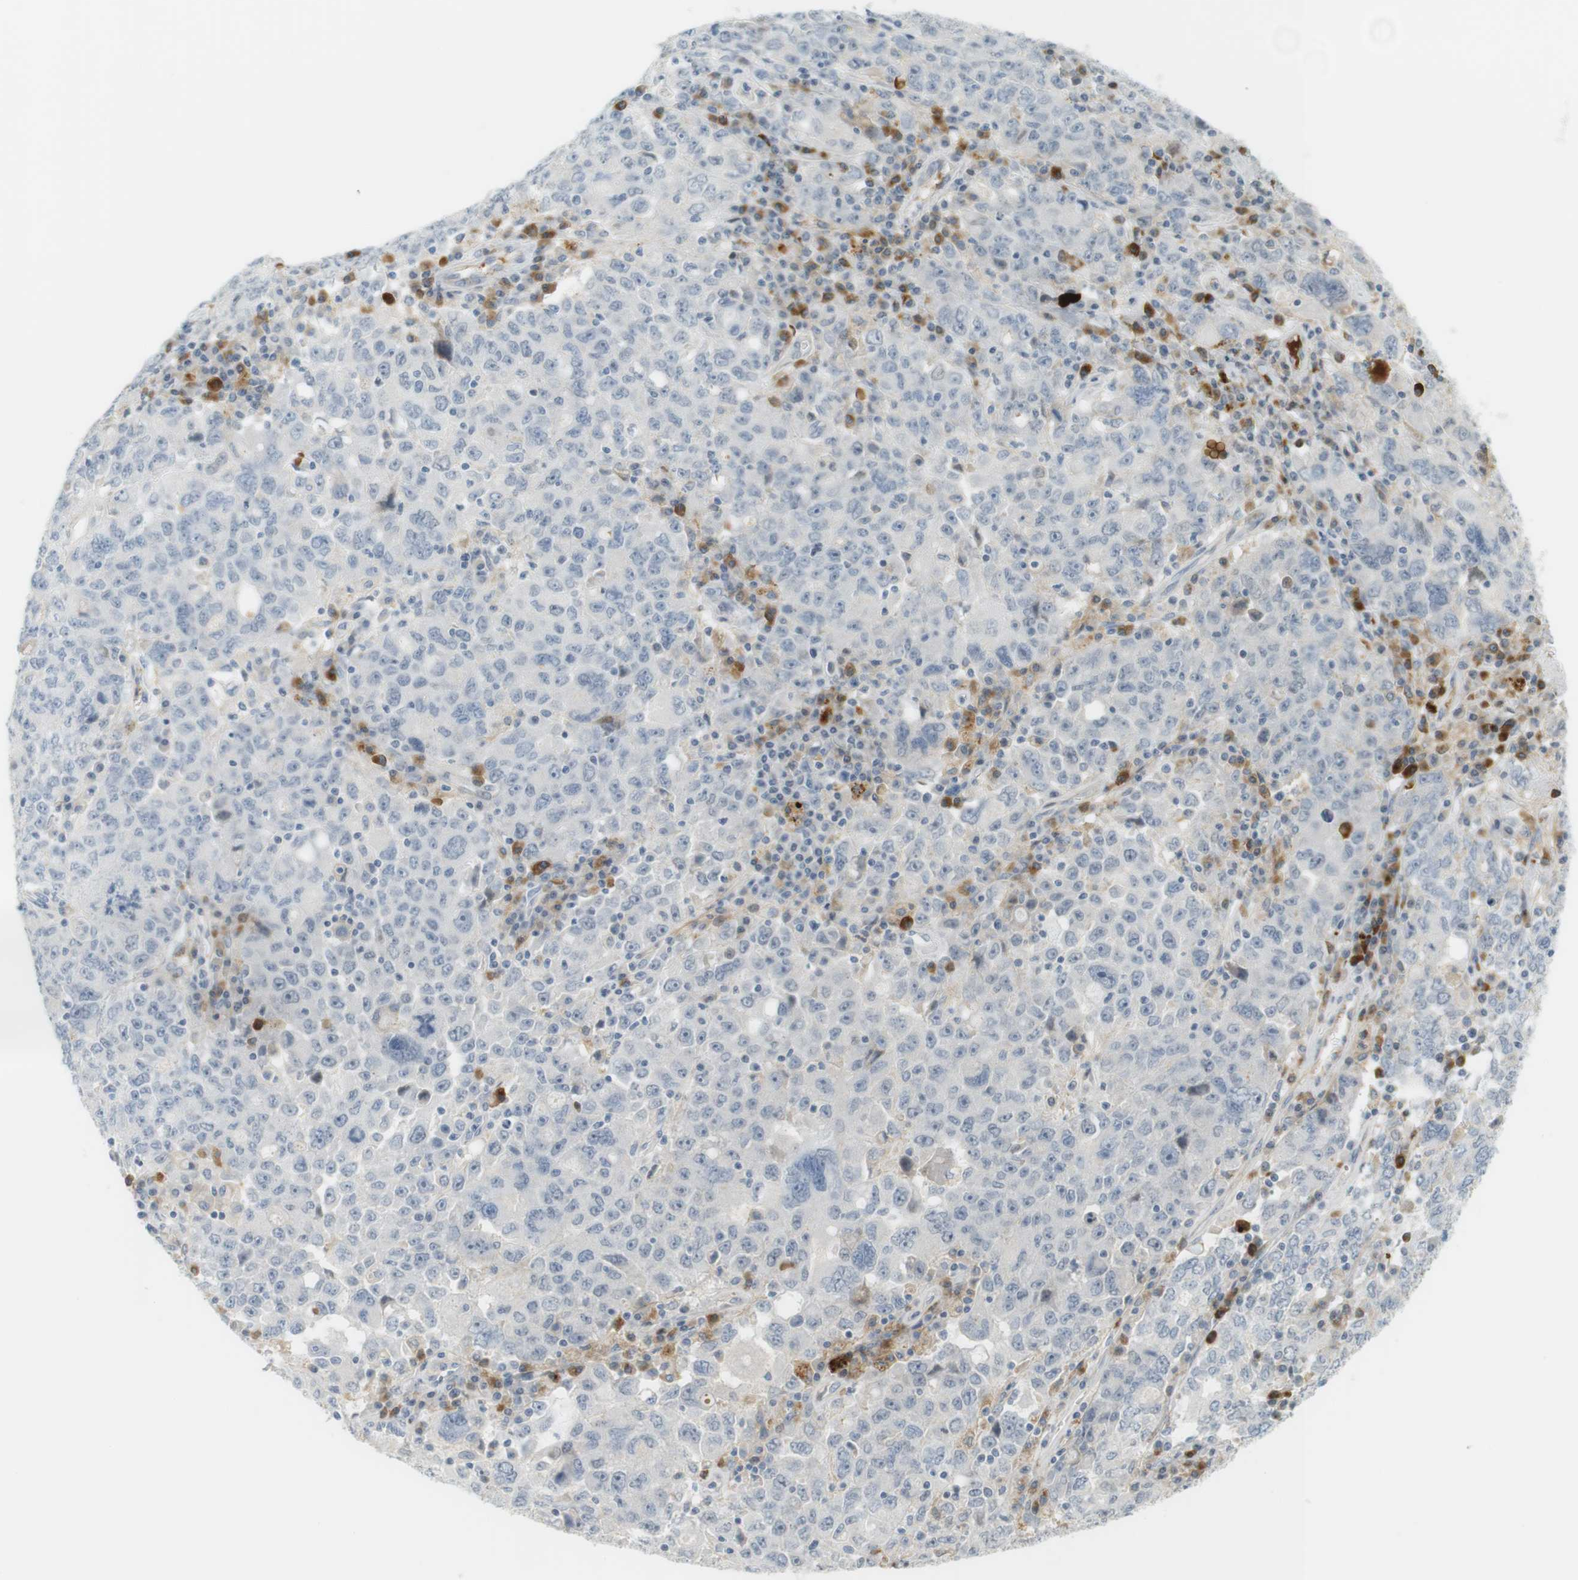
{"staining": {"intensity": "negative", "quantity": "none", "location": "none"}, "tissue": "ovarian cancer", "cell_type": "Tumor cells", "image_type": "cancer", "snomed": [{"axis": "morphology", "description": "Carcinoma, endometroid"}, {"axis": "topography", "description": "Ovary"}], "caption": "The IHC micrograph has no significant staining in tumor cells of ovarian endometroid carcinoma tissue.", "gene": "DMC1", "patient": {"sex": "female", "age": 62}}